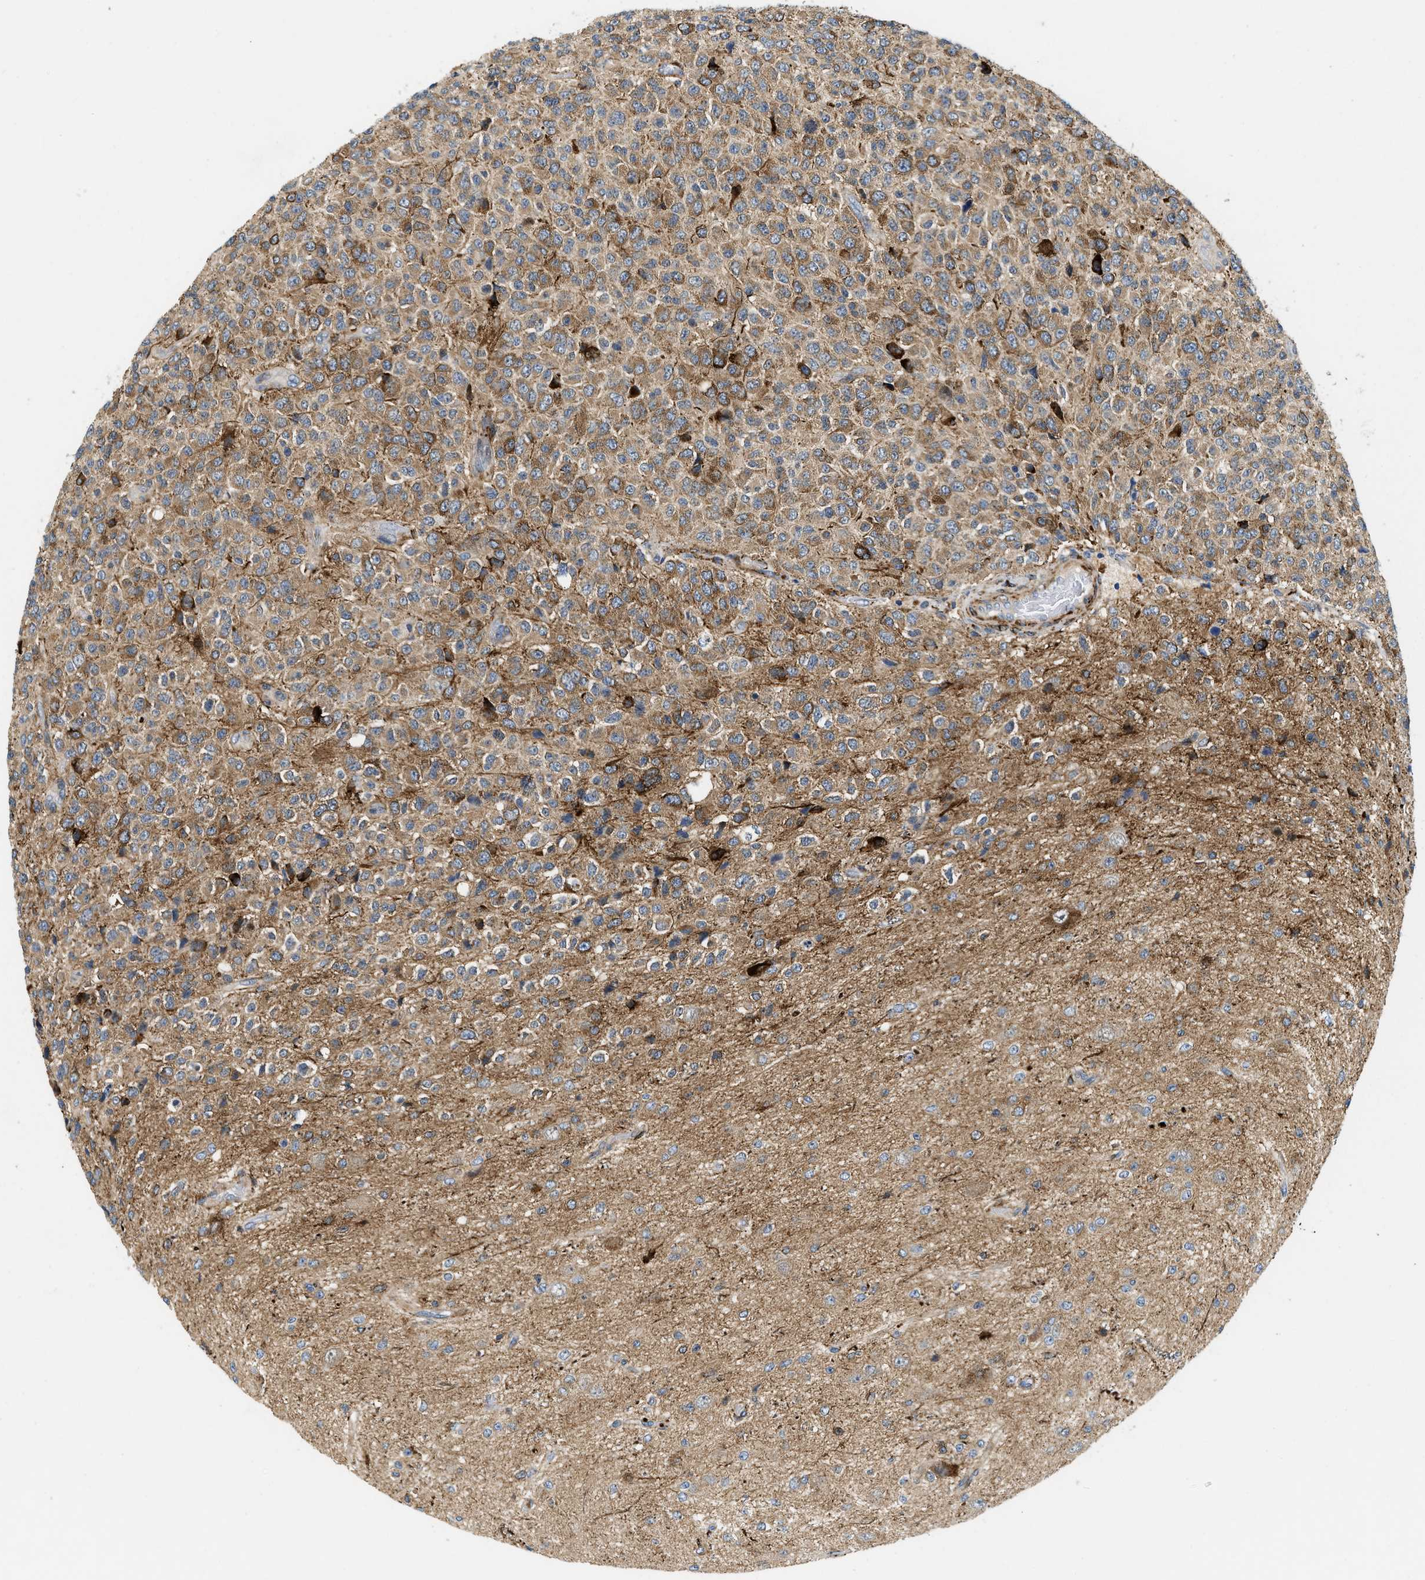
{"staining": {"intensity": "moderate", "quantity": ">75%", "location": "cytoplasmic/membranous"}, "tissue": "glioma", "cell_type": "Tumor cells", "image_type": "cancer", "snomed": [{"axis": "morphology", "description": "Glioma, malignant, High grade"}, {"axis": "topography", "description": "pancreas cauda"}], "caption": "This micrograph reveals high-grade glioma (malignant) stained with immunohistochemistry (IHC) to label a protein in brown. The cytoplasmic/membranous of tumor cells show moderate positivity for the protein. Nuclei are counter-stained blue.", "gene": "ZNF599", "patient": {"sex": "male", "age": 60}}